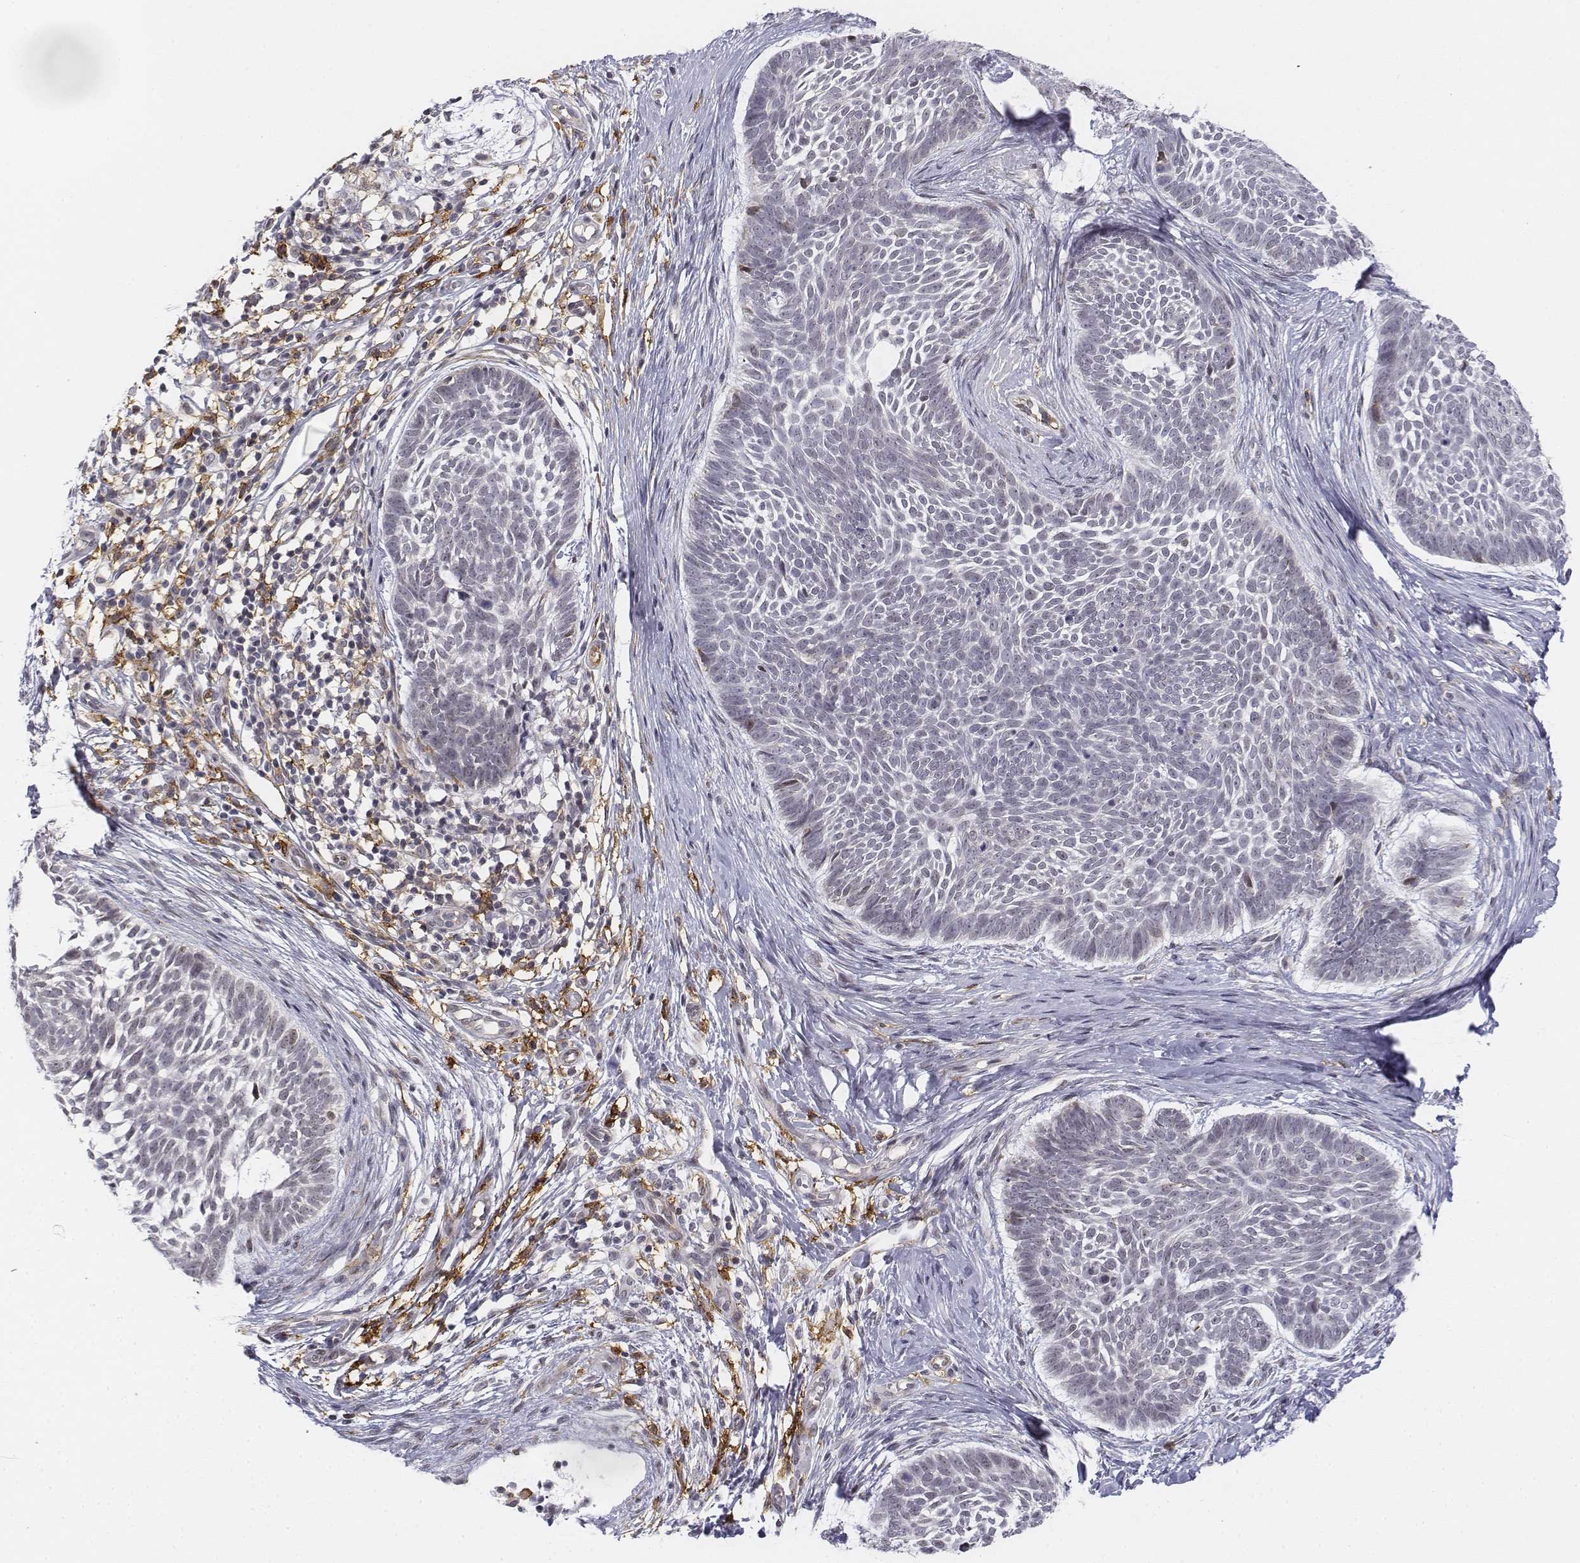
{"staining": {"intensity": "negative", "quantity": "none", "location": "none"}, "tissue": "skin cancer", "cell_type": "Tumor cells", "image_type": "cancer", "snomed": [{"axis": "morphology", "description": "Basal cell carcinoma"}, {"axis": "topography", "description": "Skin"}], "caption": "Immunohistochemical staining of skin cancer (basal cell carcinoma) reveals no significant staining in tumor cells.", "gene": "CD14", "patient": {"sex": "male", "age": 85}}